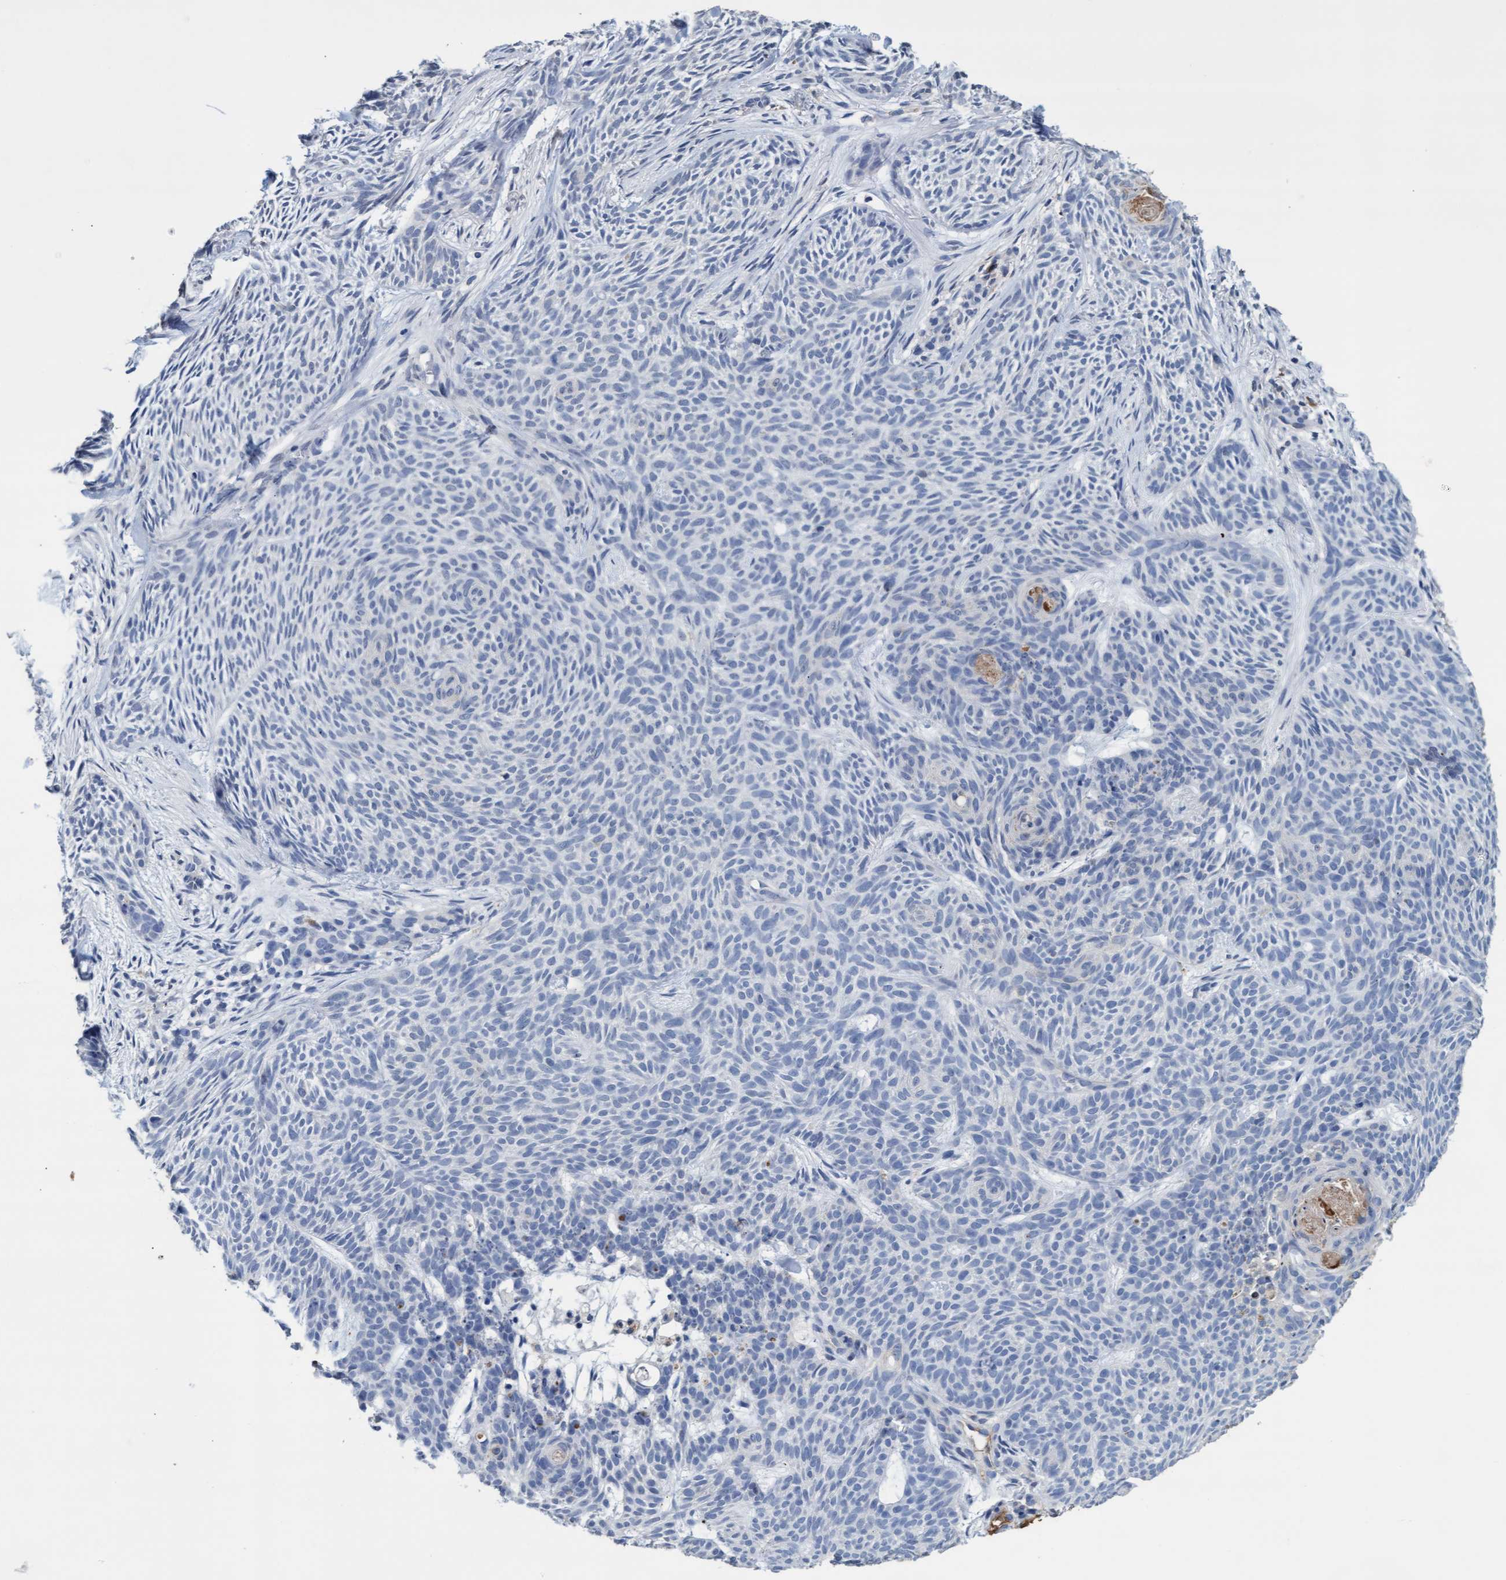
{"staining": {"intensity": "negative", "quantity": "none", "location": "none"}, "tissue": "skin cancer", "cell_type": "Tumor cells", "image_type": "cancer", "snomed": [{"axis": "morphology", "description": "Basal cell carcinoma"}, {"axis": "topography", "description": "Skin"}], "caption": "High magnification brightfield microscopy of skin cancer stained with DAB (3,3'-diaminobenzidine) (brown) and counterstained with hematoxylin (blue): tumor cells show no significant staining. Nuclei are stained in blue.", "gene": "GPR39", "patient": {"sex": "female", "age": 59}}